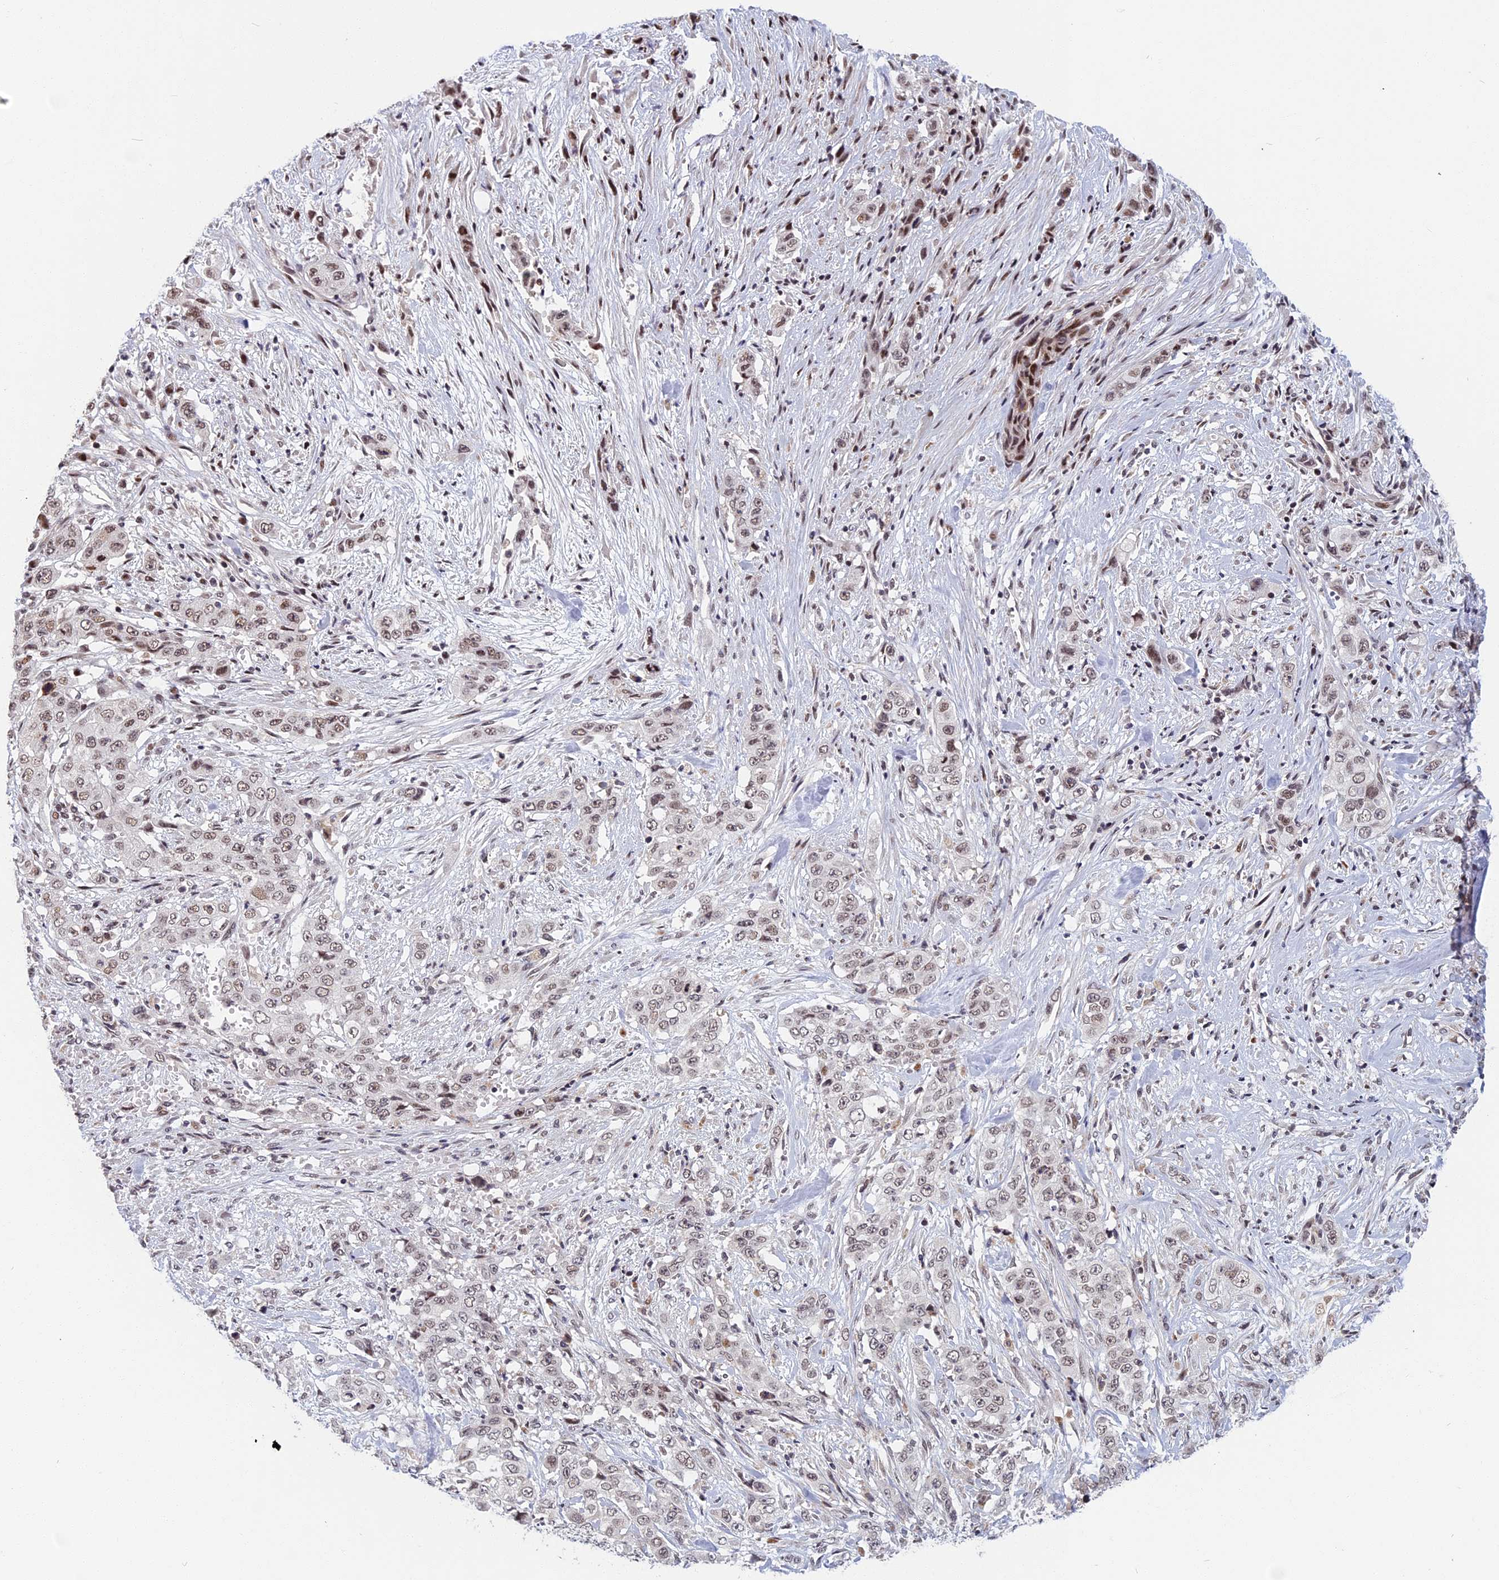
{"staining": {"intensity": "weak", "quantity": ">75%", "location": "nuclear"}, "tissue": "stomach cancer", "cell_type": "Tumor cells", "image_type": "cancer", "snomed": [{"axis": "morphology", "description": "Adenocarcinoma, NOS"}, {"axis": "topography", "description": "Stomach, upper"}], "caption": "Adenocarcinoma (stomach) stained with a brown dye shows weak nuclear positive expression in approximately >75% of tumor cells.", "gene": "CDC7", "patient": {"sex": "male", "age": 62}}